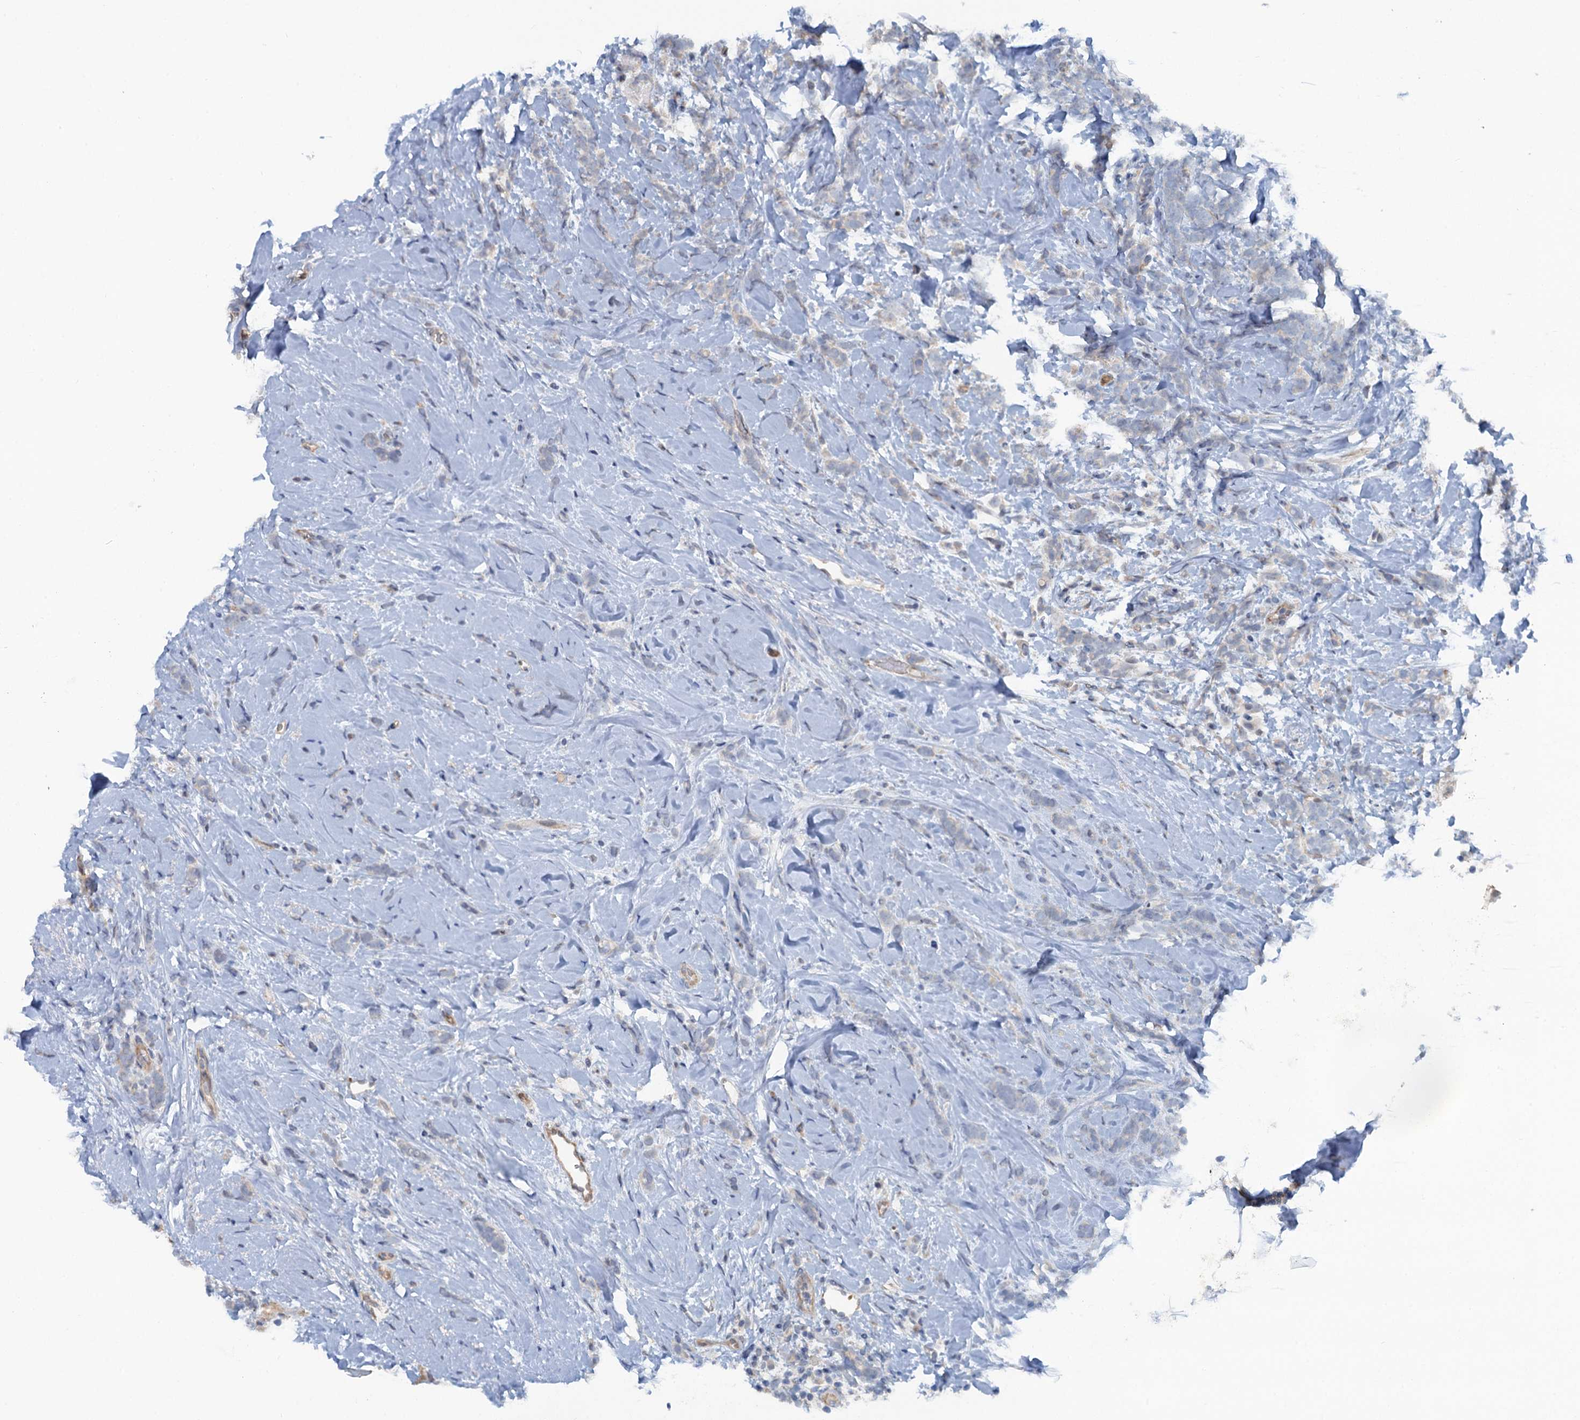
{"staining": {"intensity": "negative", "quantity": "none", "location": "none"}, "tissue": "breast cancer", "cell_type": "Tumor cells", "image_type": "cancer", "snomed": [{"axis": "morphology", "description": "Lobular carcinoma"}, {"axis": "topography", "description": "Breast"}], "caption": "Breast cancer was stained to show a protein in brown. There is no significant staining in tumor cells.", "gene": "MYO16", "patient": {"sex": "female", "age": 58}}